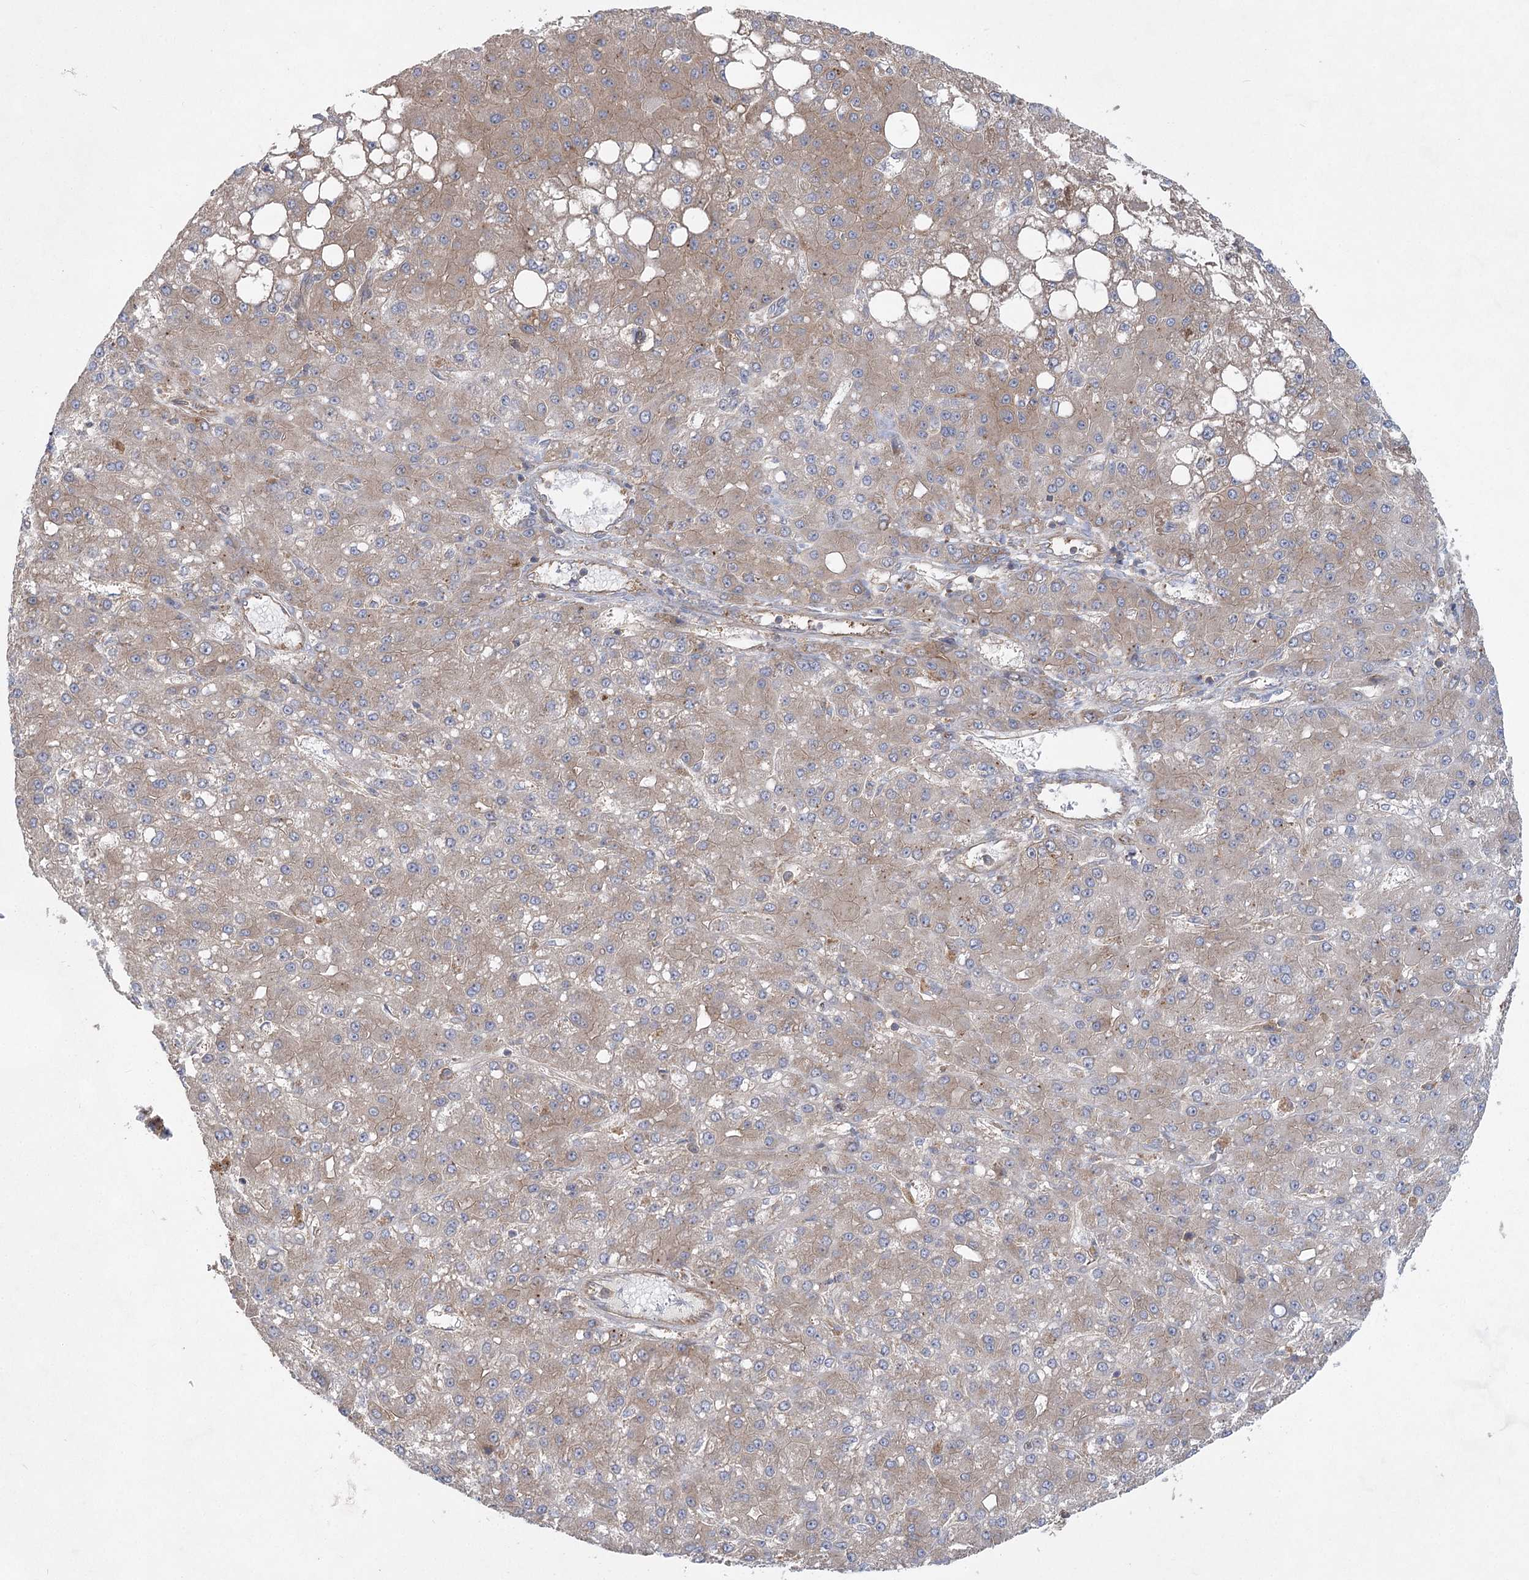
{"staining": {"intensity": "weak", "quantity": "25%-75%", "location": "cytoplasmic/membranous"}, "tissue": "liver cancer", "cell_type": "Tumor cells", "image_type": "cancer", "snomed": [{"axis": "morphology", "description": "Carcinoma, Hepatocellular, NOS"}, {"axis": "topography", "description": "Liver"}], "caption": "Brown immunohistochemical staining in human liver cancer shows weak cytoplasmic/membranous staining in approximately 25%-75% of tumor cells.", "gene": "EIF3A", "patient": {"sex": "male", "age": 67}}